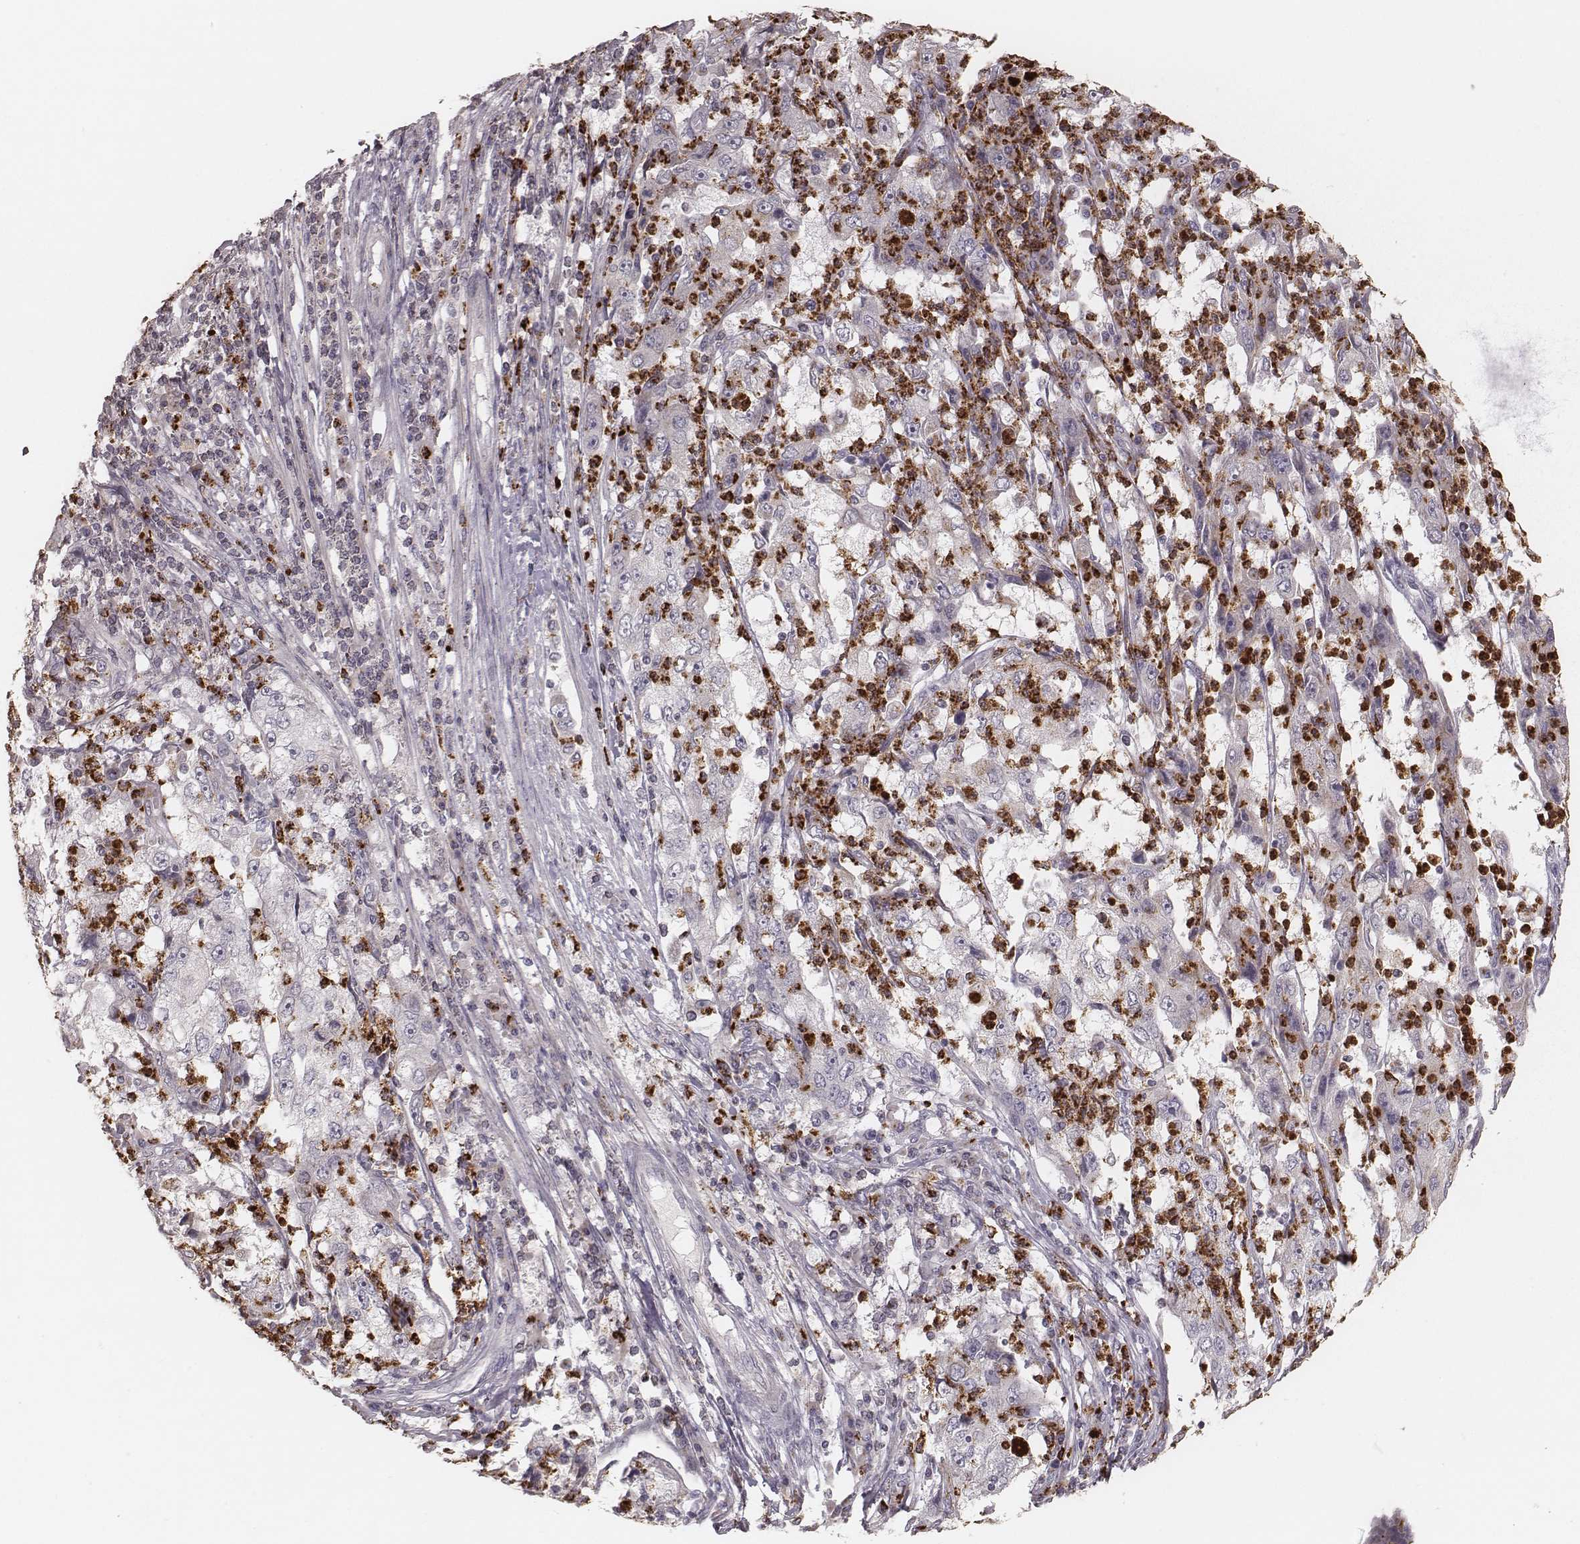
{"staining": {"intensity": "negative", "quantity": "none", "location": "none"}, "tissue": "cervical cancer", "cell_type": "Tumor cells", "image_type": "cancer", "snomed": [{"axis": "morphology", "description": "Squamous cell carcinoma, NOS"}, {"axis": "topography", "description": "Cervix"}], "caption": "The micrograph demonstrates no significant expression in tumor cells of cervical squamous cell carcinoma. (DAB IHC with hematoxylin counter stain).", "gene": "ABCA7", "patient": {"sex": "female", "age": 36}}